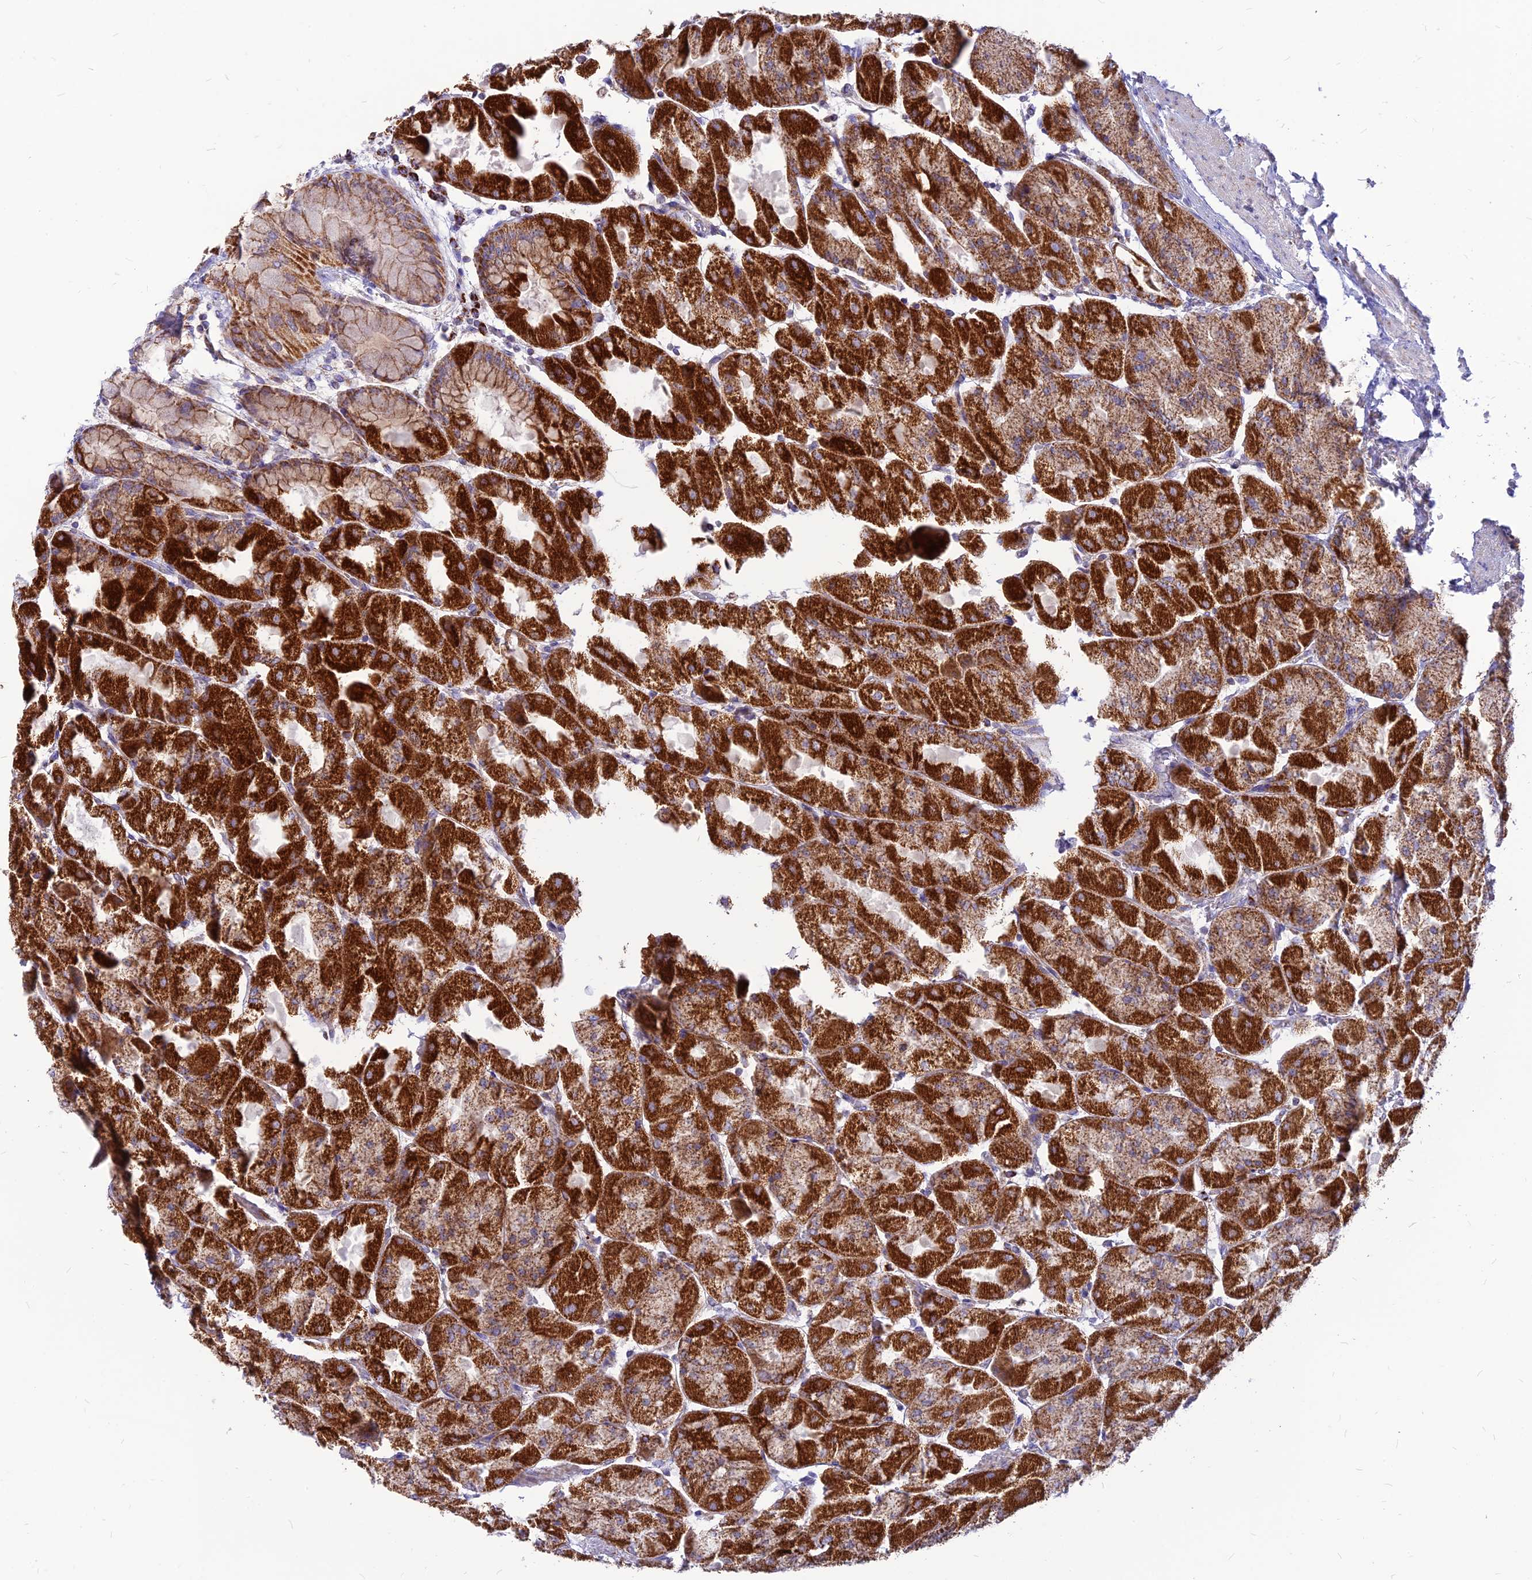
{"staining": {"intensity": "strong", "quantity": ">75%", "location": "cytoplasmic/membranous"}, "tissue": "stomach", "cell_type": "Glandular cells", "image_type": "normal", "snomed": [{"axis": "morphology", "description": "Normal tissue, NOS"}, {"axis": "topography", "description": "Stomach"}], "caption": "Immunohistochemical staining of normal human stomach displays >75% levels of strong cytoplasmic/membranous protein positivity in about >75% of glandular cells. The staining was performed using DAB (3,3'-diaminobenzidine), with brown indicating positive protein expression. Nuclei are stained blue with hematoxylin.", "gene": "ECI1", "patient": {"sex": "female", "age": 61}}